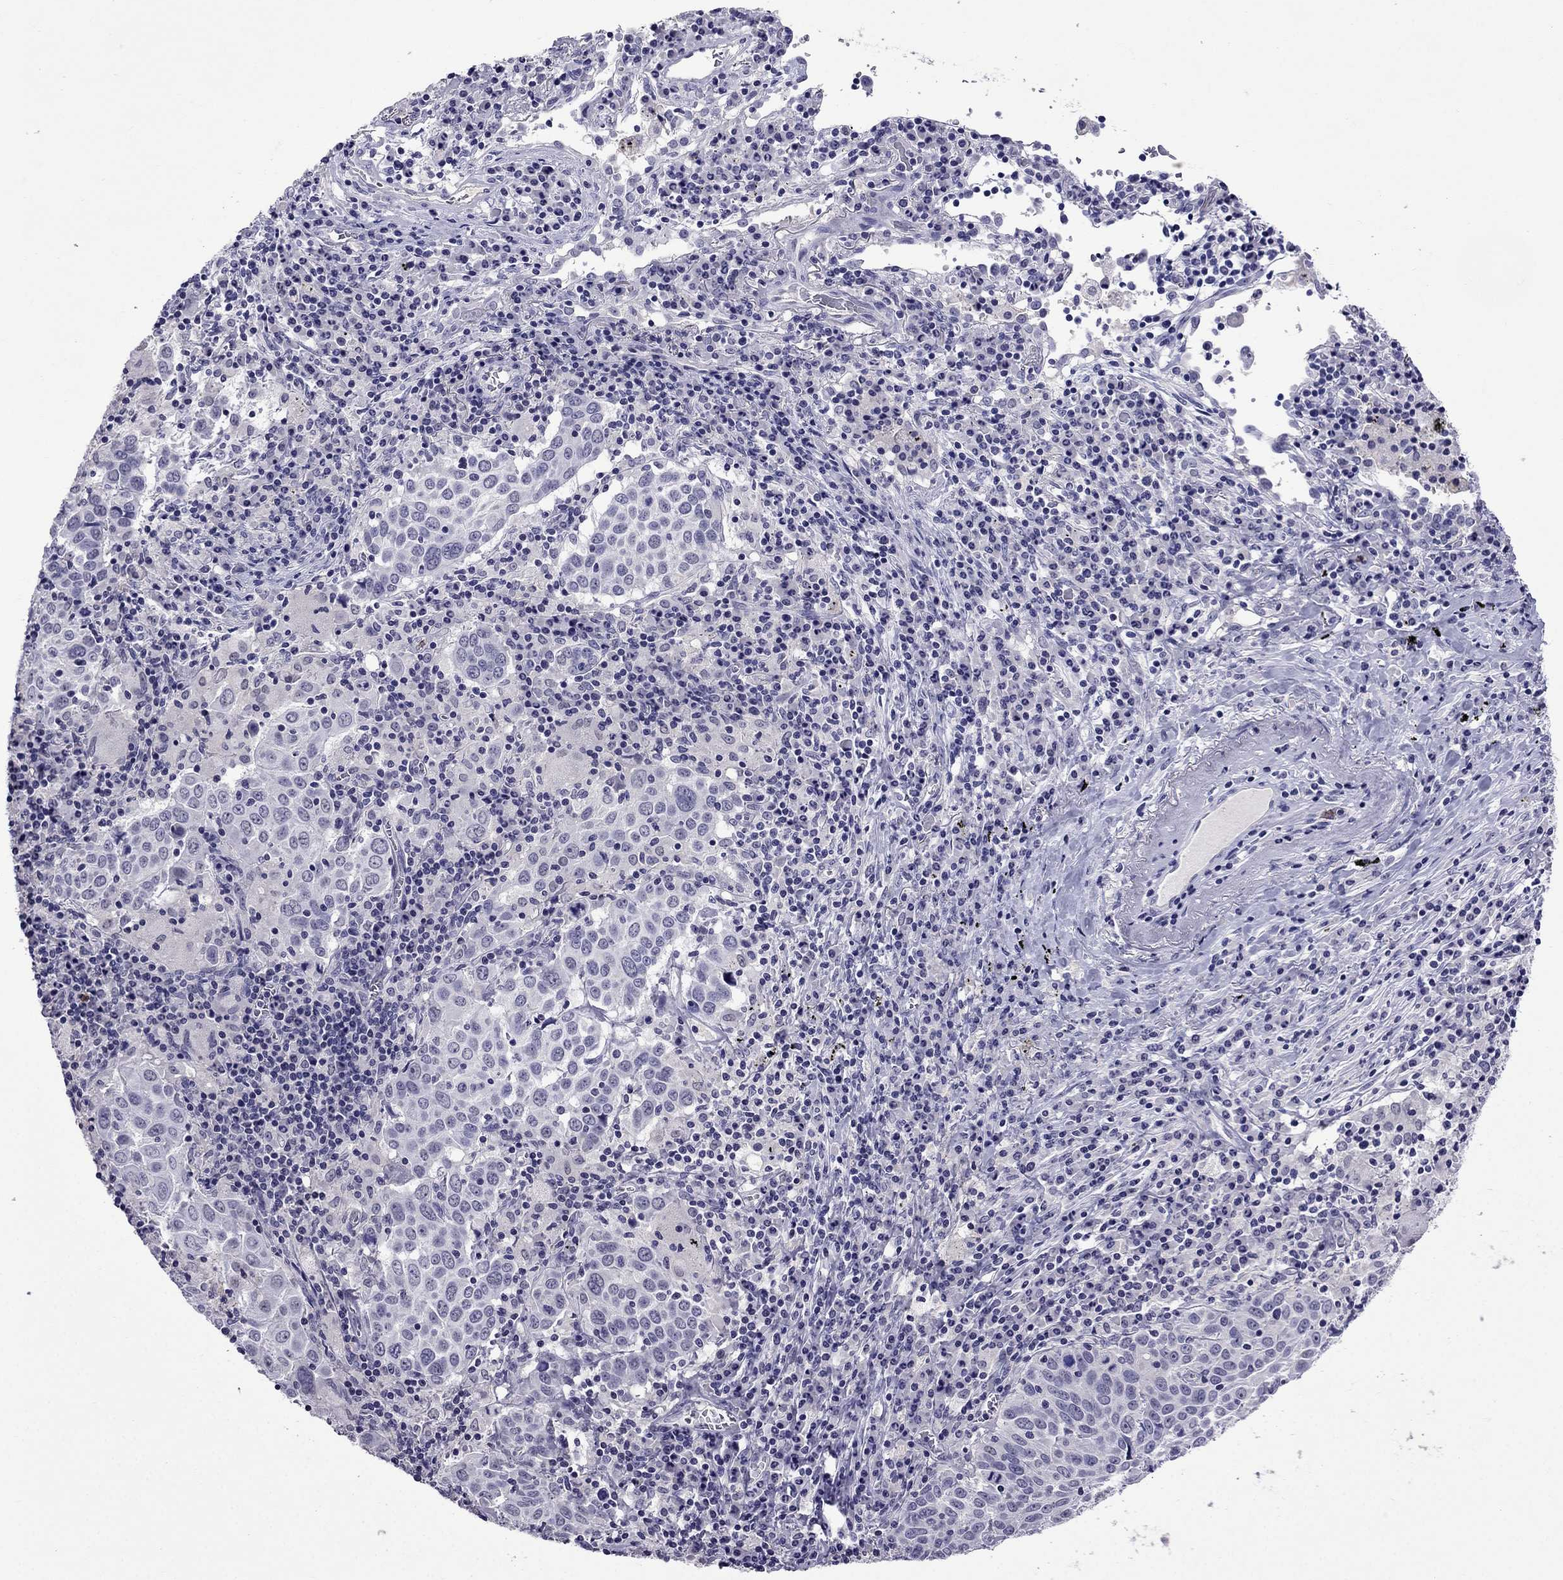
{"staining": {"intensity": "negative", "quantity": "none", "location": "none"}, "tissue": "lung cancer", "cell_type": "Tumor cells", "image_type": "cancer", "snomed": [{"axis": "morphology", "description": "Squamous cell carcinoma, NOS"}, {"axis": "topography", "description": "Lung"}], "caption": "The photomicrograph exhibits no staining of tumor cells in lung cancer.", "gene": "OLFM4", "patient": {"sex": "male", "age": 57}}